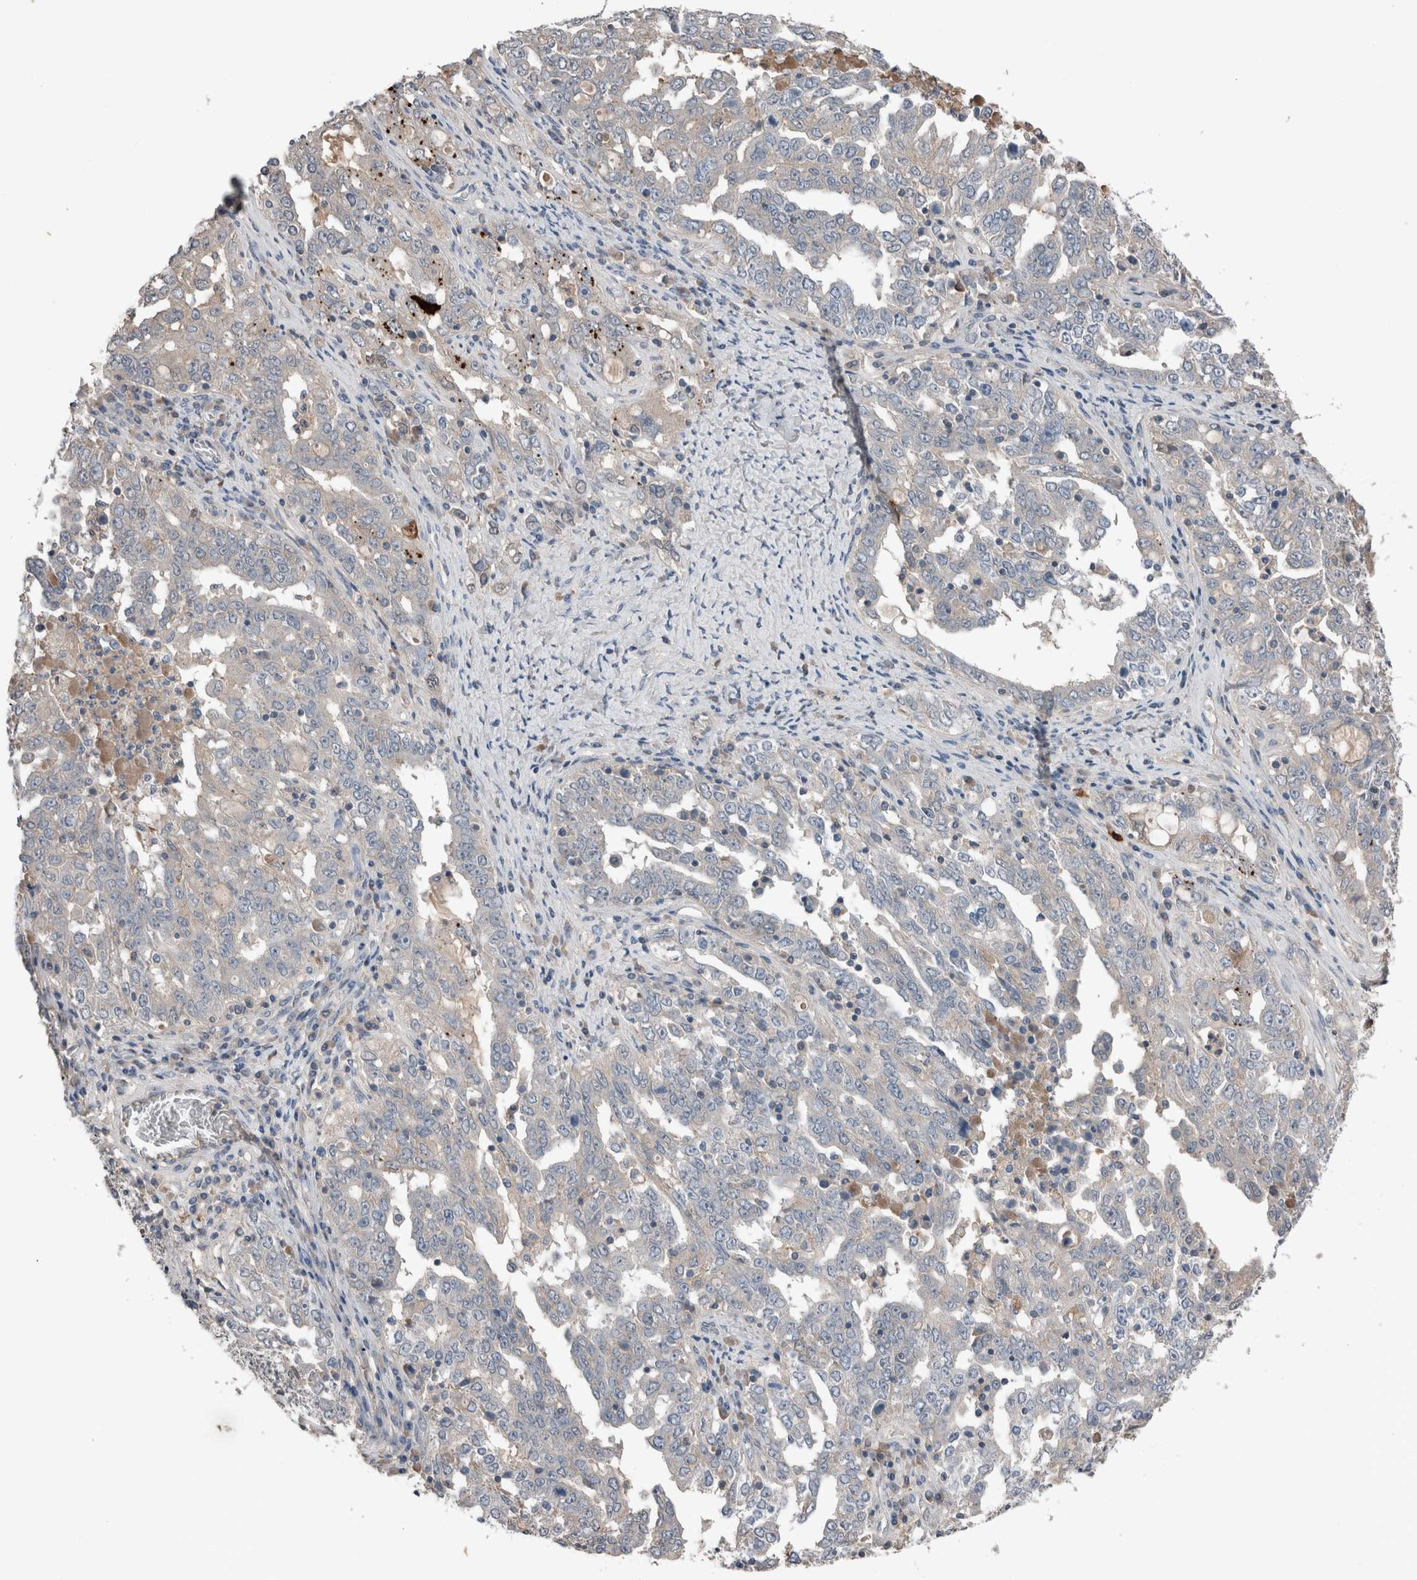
{"staining": {"intensity": "negative", "quantity": "none", "location": "none"}, "tissue": "ovarian cancer", "cell_type": "Tumor cells", "image_type": "cancer", "snomed": [{"axis": "morphology", "description": "Carcinoma, endometroid"}, {"axis": "topography", "description": "Ovary"}], "caption": "DAB immunohistochemical staining of endometroid carcinoma (ovarian) exhibits no significant positivity in tumor cells.", "gene": "CRNN", "patient": {"sex": "female", "age": 62}}